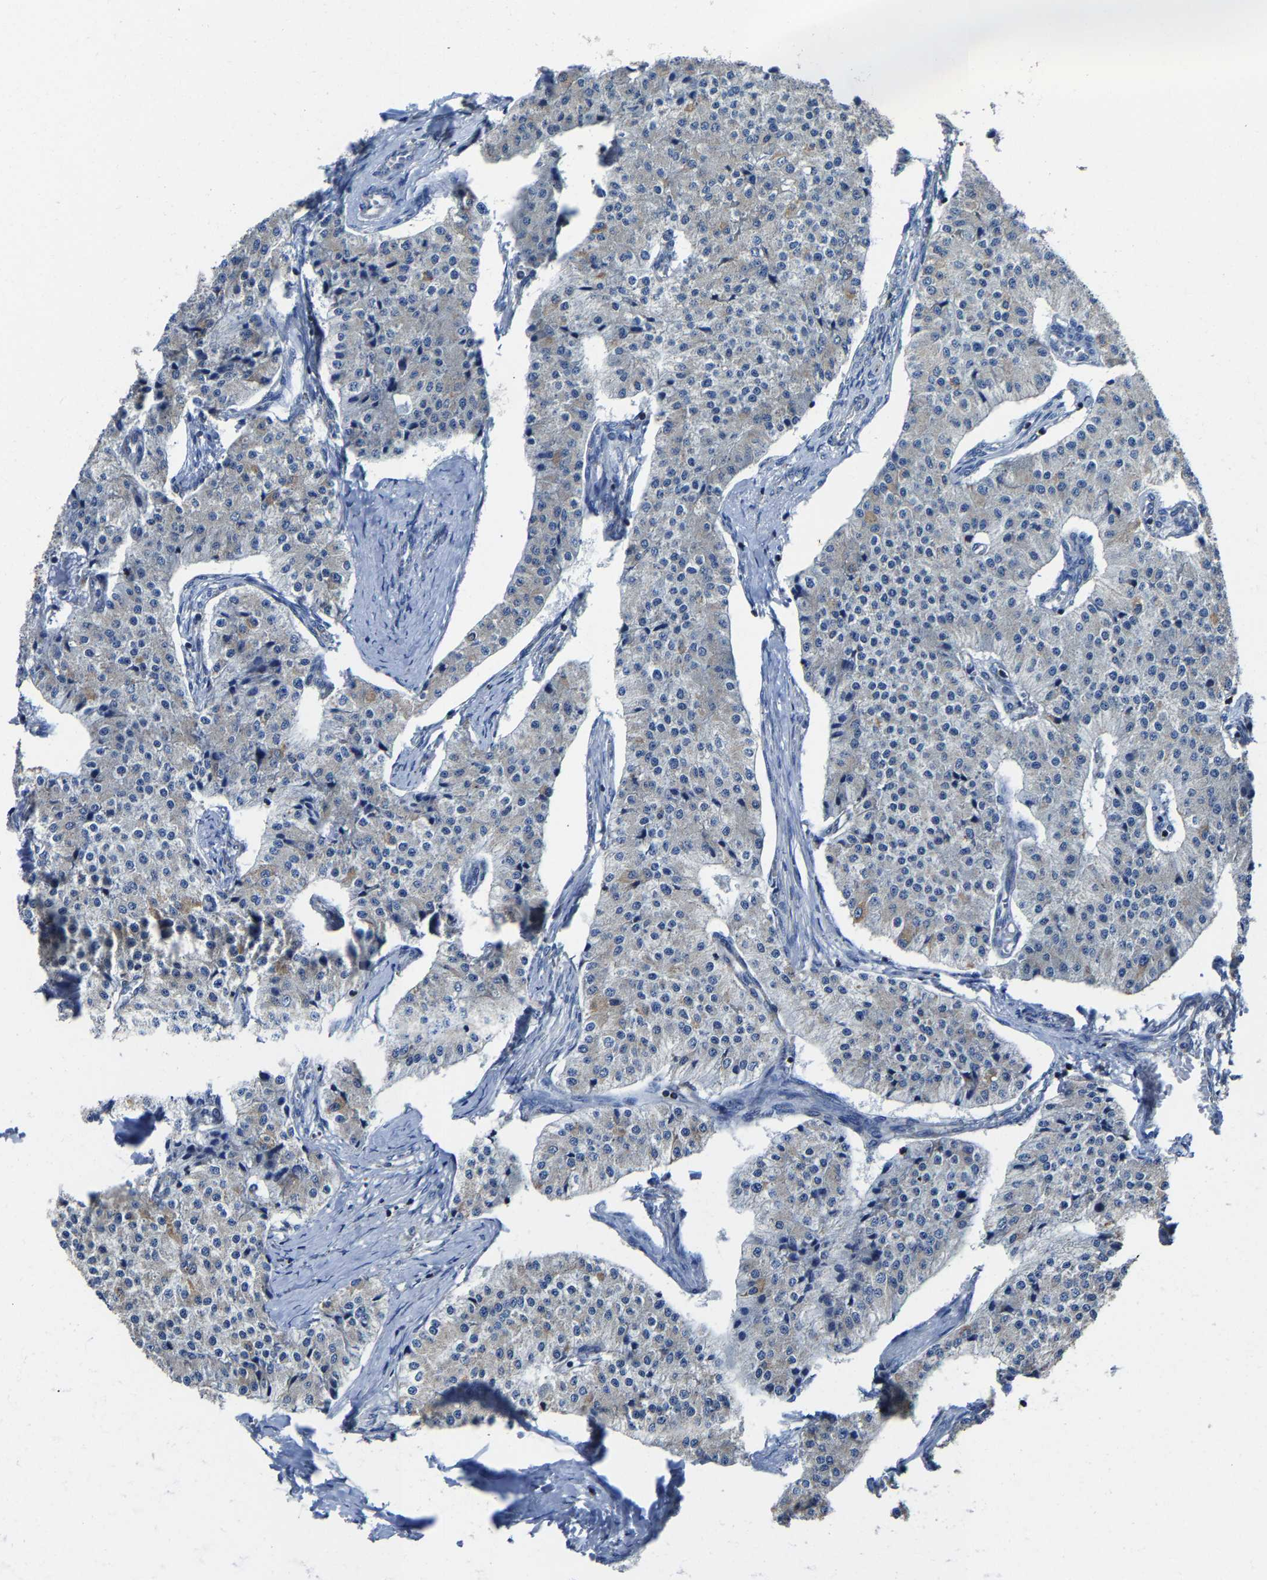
{"staining": {"intensity": "weak", "quantity": "<25%", "location": "cytoplasmic/membranous"}, "tissue": "carcinoid", "cell_type": "Tumor cells", "image_type": "cancer", "snomed": [{"axis": "morphology", "description": "Carcinoid, malignant, NOS"}, {"axis": "topography", "description": "Colon"}], "caption": "IHC of human carcinoid shows no positivity in tumor cells. Brightfield microscopy of immunohistochemistry stained with DAB (3,3'-diaminobenzidine) (brown) and hematoxylin (blue), captured at high magnification.", "gene": "AGK", "patient": {"sex": "female", "age": 52}}